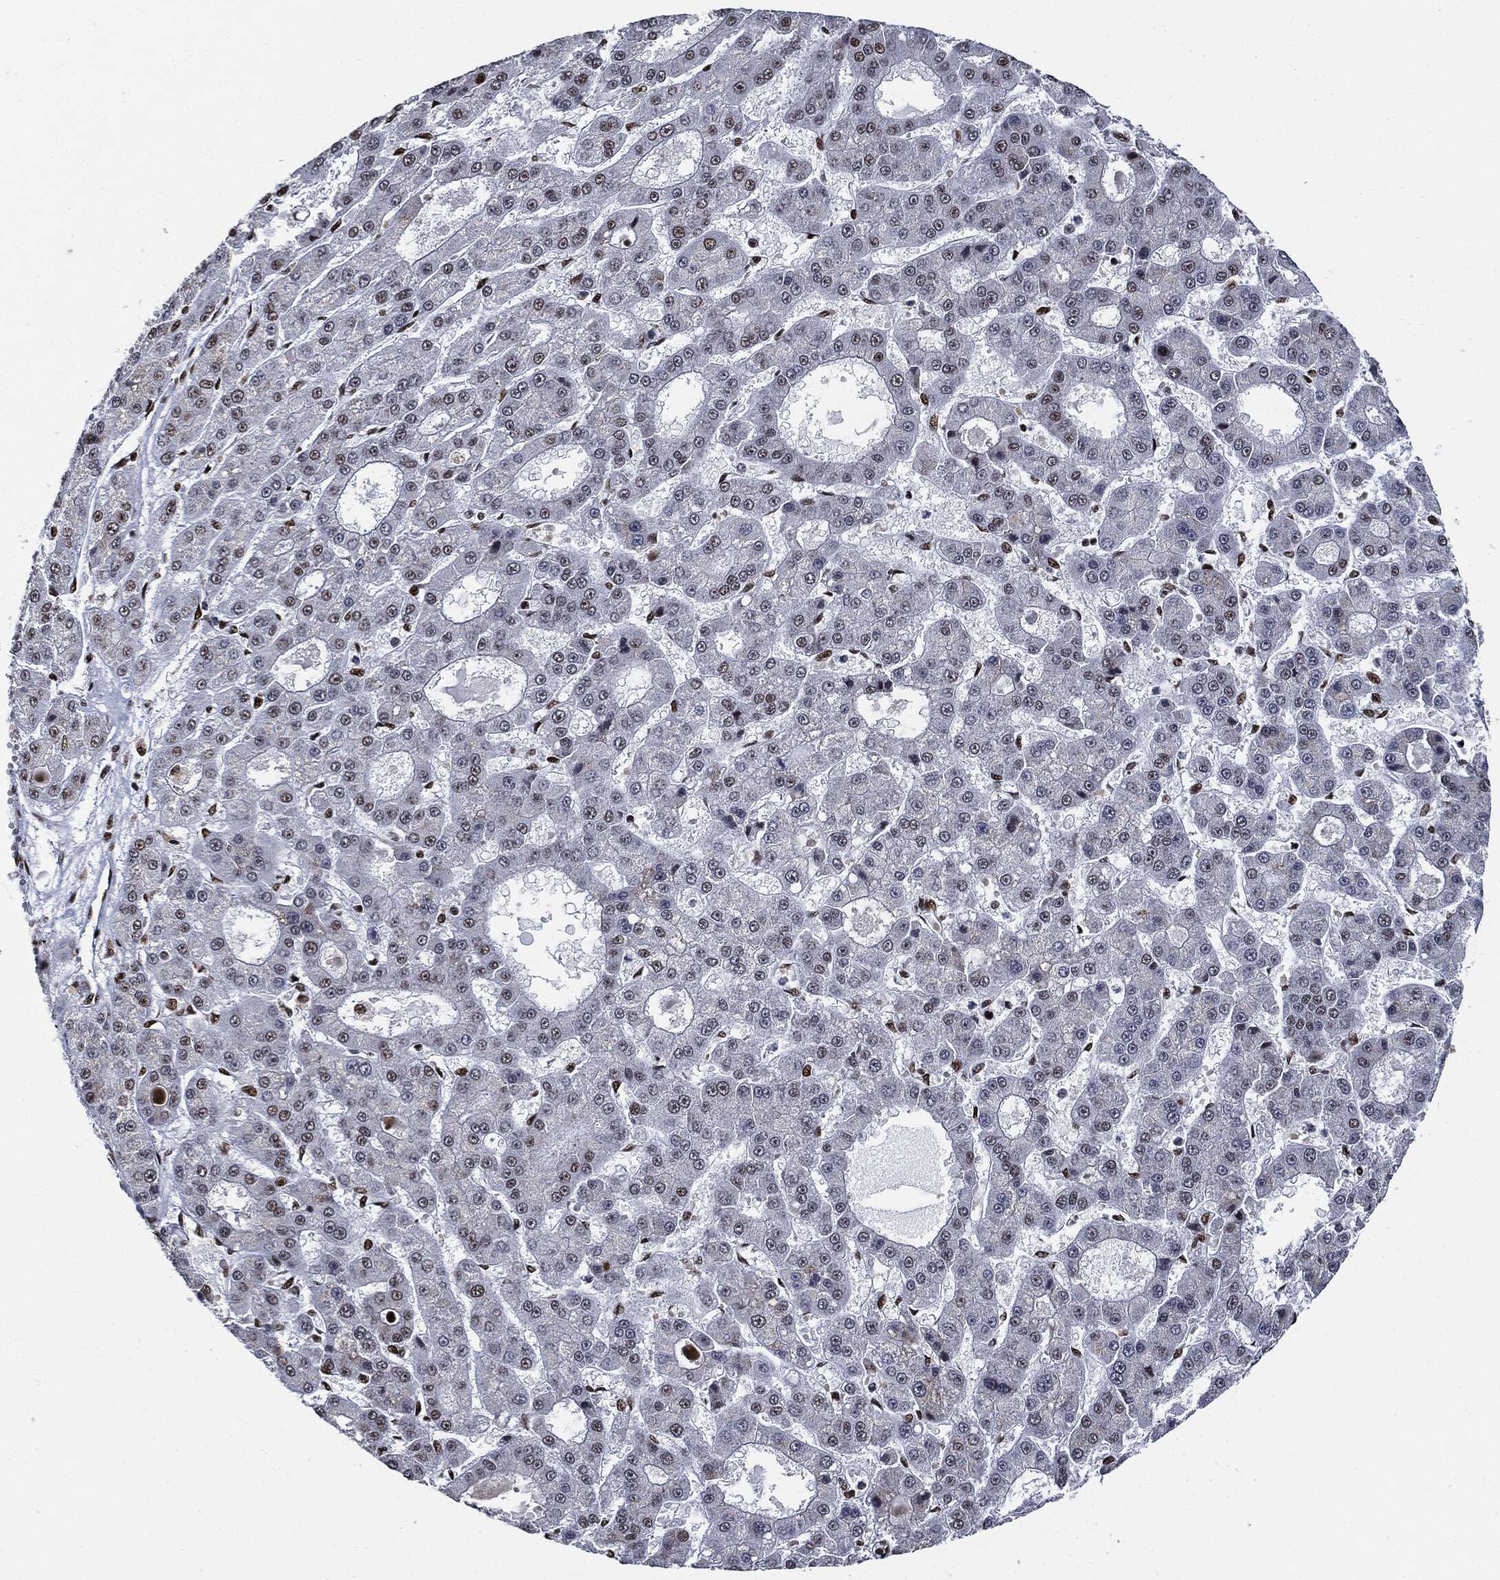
{"staining": {"intensity": "moderate", "quantity": "<25%", "location": "nuclear"}, "tissue": "liver cancer", "cell_type": "Tumor cells", "image_type": "cancer", "snomed": [{"axis": "morphology", "description": "Carcinoma, Hepatocellular, NOS"}, {"axis": "topography", "description": "Liver"}], "caption": "Protein analysis of liver cancer (hepatocellular carcinoma) tissue displays moderate nuclear positivity in approximately <25% of tumor cells.", "gene": "RECQL", "patient": {"sex": "male", "age": 70}}